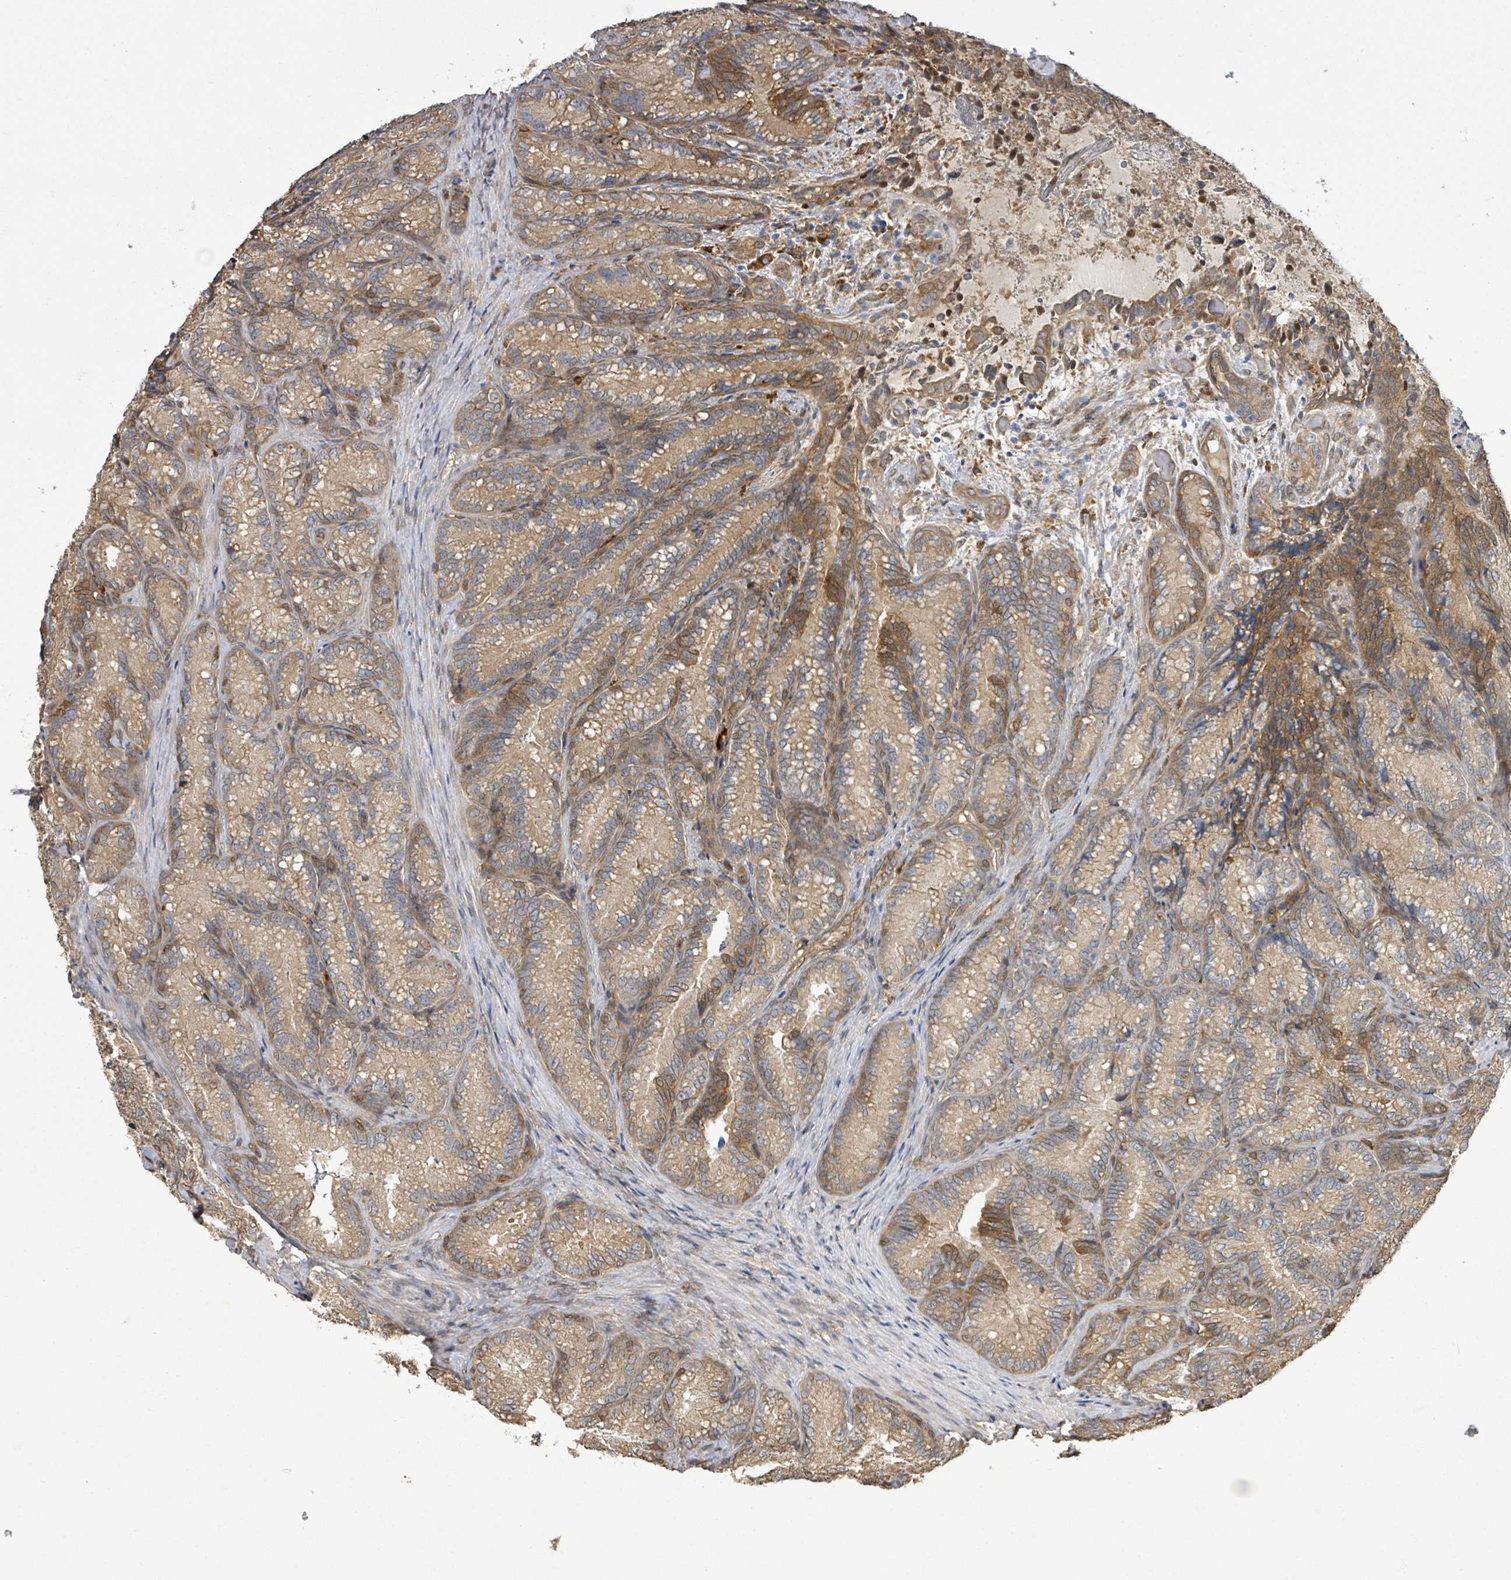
{"staining": {"intensity": "moderate", "quantity": ">75%", "location": "cytoplasmic/membranous"}, "tissue": "seminal vesicle", "cell_type": "Glandular cells", "image_type": "normal", "snomed": [{"axis": "morphology", "description": "Normal tissue, NOS"}, {"axis": "topography", "description": "Seminal veicle"}], "caption": "A photomicrograph of seminal vesicle stained for a protein demonstrates moderate cytoplasmic/membranous brown staining in glandular cells. Immunohistochemistry stains the protein in brown and the nuclei are stained blue.", "gene": "ARPIN", "patient": {"sex": "male", "age": 58}}